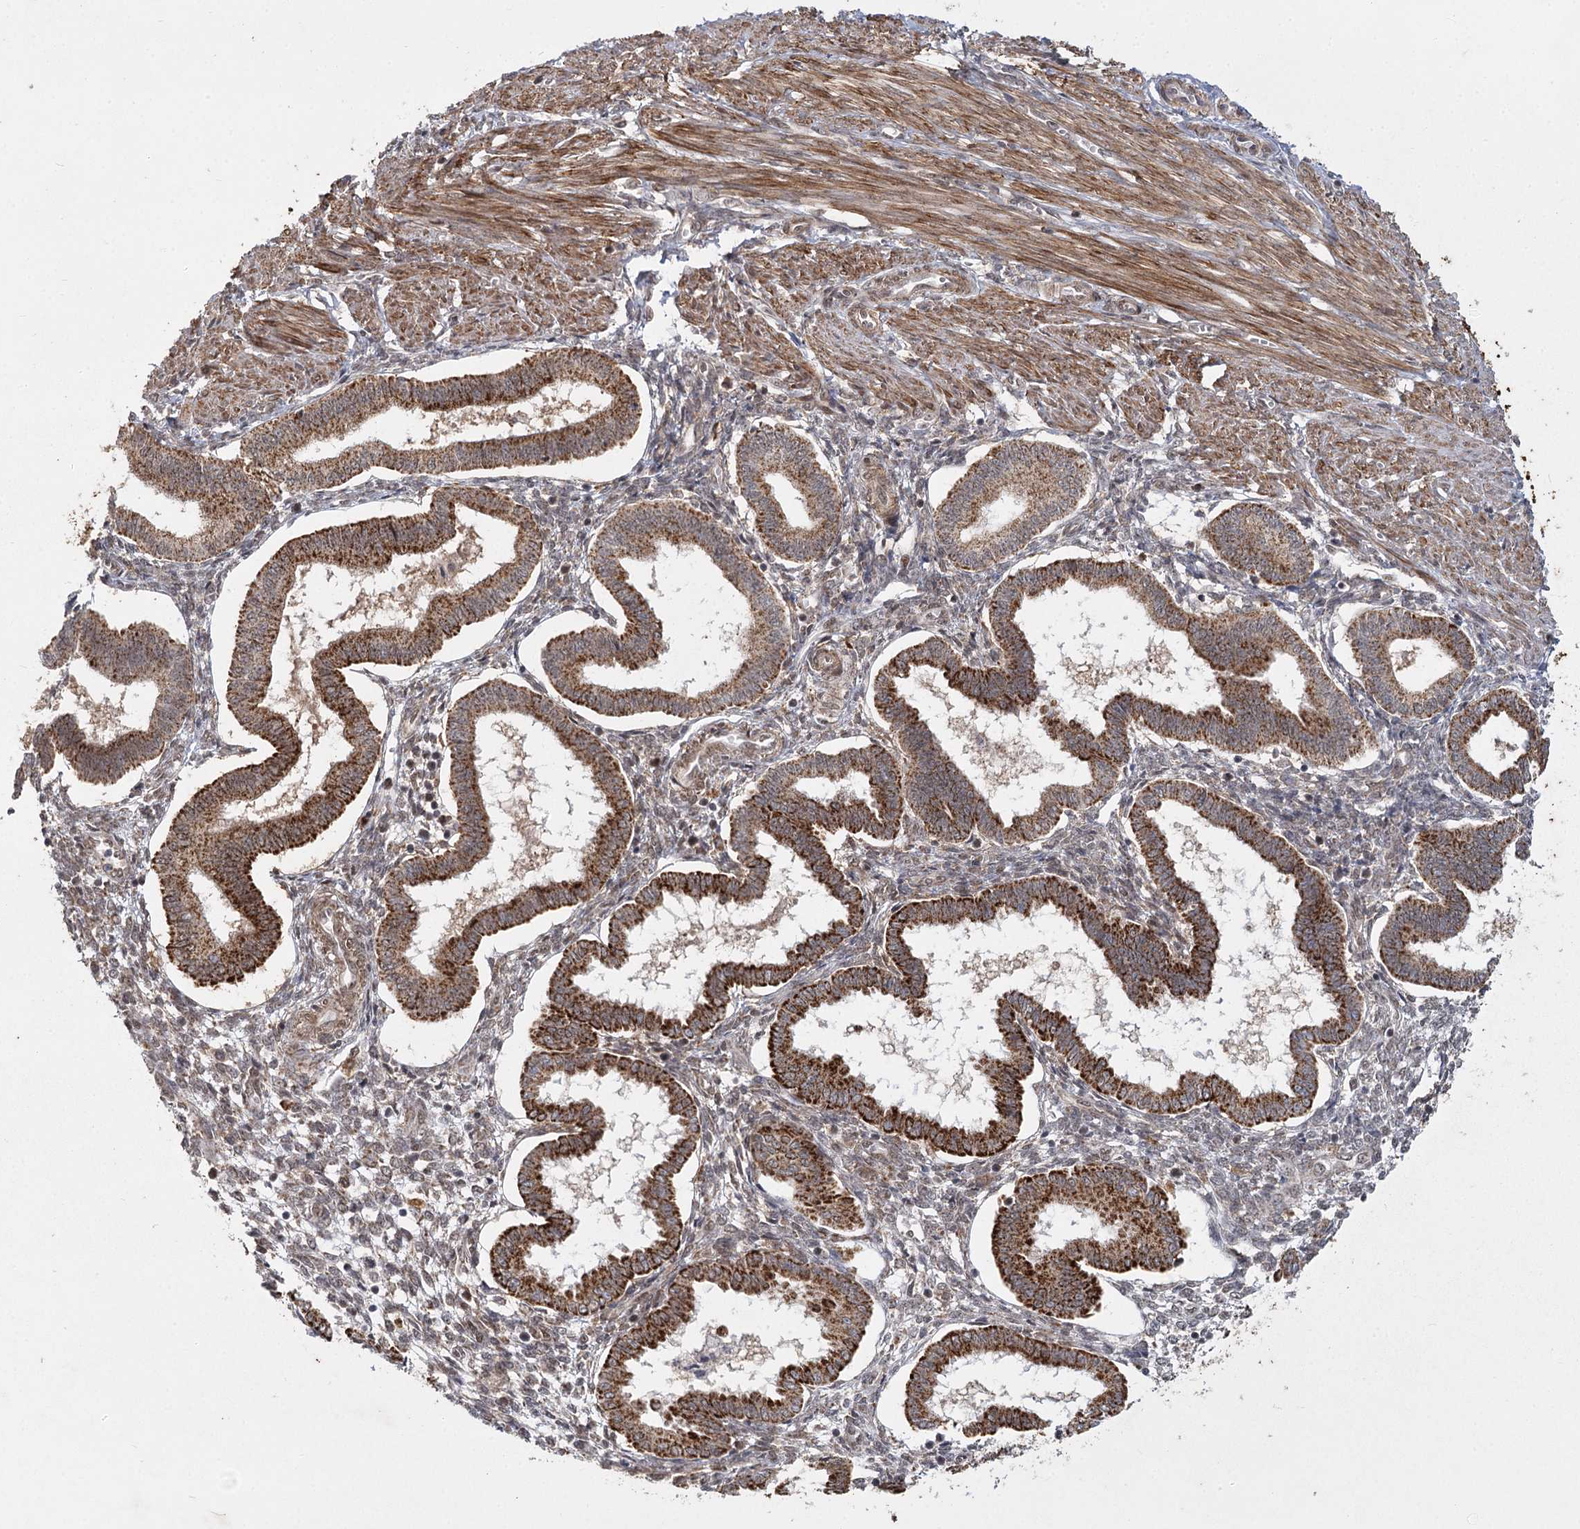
{"staining": {"intensity": "weak", "quantity": "25%-75%", "location": "cytoplasmic/membranous,nuclear"}, "tissue": "endometrium", "cell_type": "Cells in endometrial stroma", "image_type": "normal", "snomed": [{"axis": "morphology", "description": "Normal tissue, NOS"}, {"axis": "topography", "description": "Endometrium"}], "caption": "IHC (DAB) staining of normal human endometrium exhibits weak cytoplasmic/membranous,nuclear protein positivity in approximately 25%-75% of cells in endometrial stroma. Nuclei are stained in blue.", "gene": "ZCCHC24", "patient": {"sex": "female", "age": 25}}